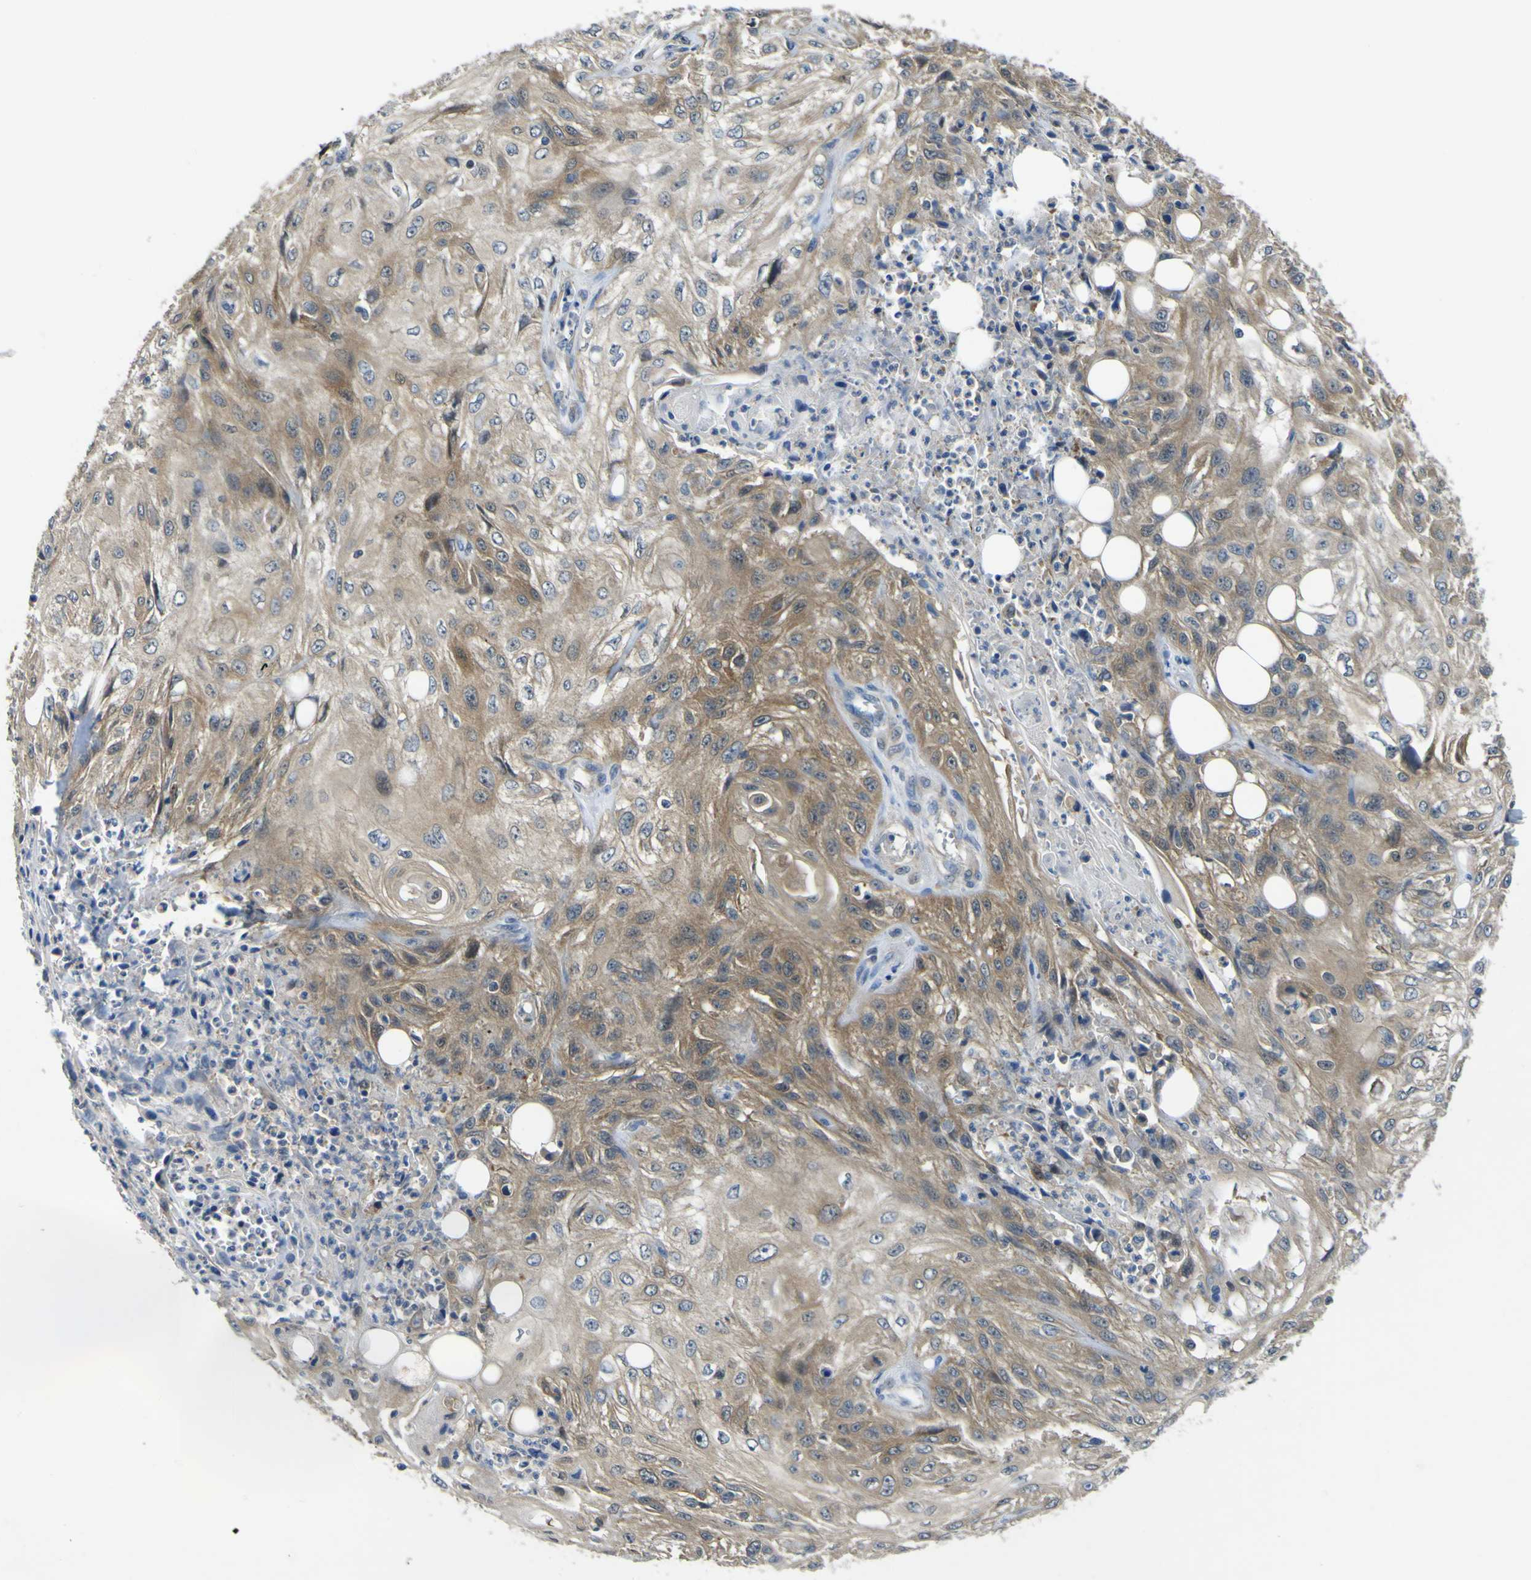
{"staining": {"intensity": "moderate", "quantity": "25%-75%", "location": "cytoplasmic/membranous"}, "tissue": "skin cancer", "cell_type": "Tumor cells", "image_type": "cancer", "snomed": [{"axis": "morphology", "description": "Squamous cell carcinoma, NOS"}, {"axis": "topography", "description": "Skin"}], "caption": "Skin squamous cell carcinoma tissue reveals moderate cytoplasmic/membranous staining in approximately 25%-75% of tumor cells (DAB IHC with brightfield microscopy, high magnification).", "gene": "EML2", "patient": {"sex": "male", "age": 75}}